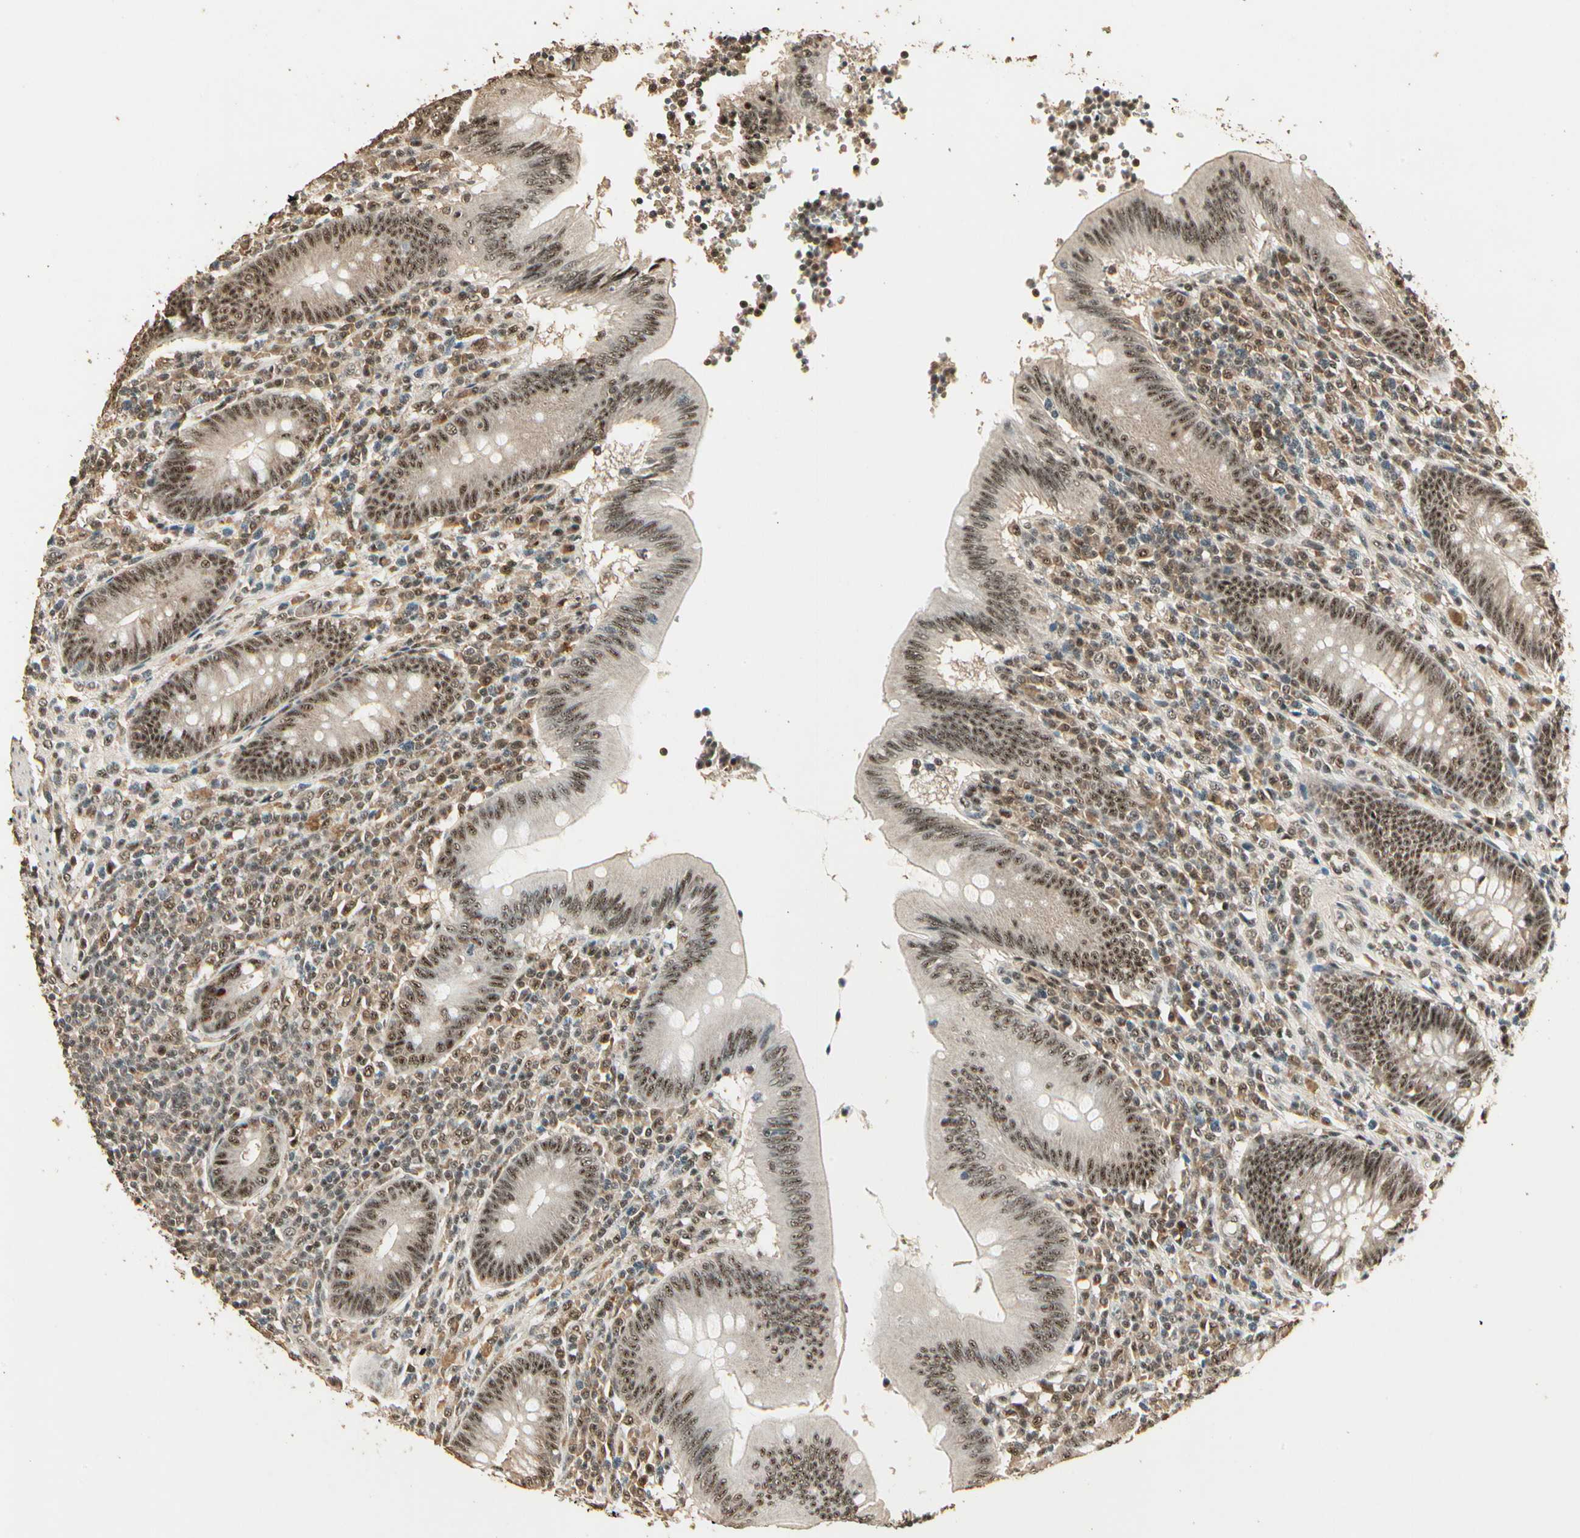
{"staining": {"intensity": "moderate", "quantity": ">75%", "location": "cytoplasmic/membranous,nuclear"}, "tissue": "appendix", "cell_type": "Glandular cells", "image_type": "normal", "snomed": [{"axis": "morphology", "description": "Normal tissue, NOS"}, {"axis": "morphology", "description": "Inflammation, NOS"}, {"axis": "topography", "description": "Appendix"}], "caption": "The image exhibits a brown stain indicating the presence of a protein in the cytoplasmic/membranous,nuclear of glandular cells in appendix.", "gene": "RBM25", "patient": {"sex": "male", "age": 46}}